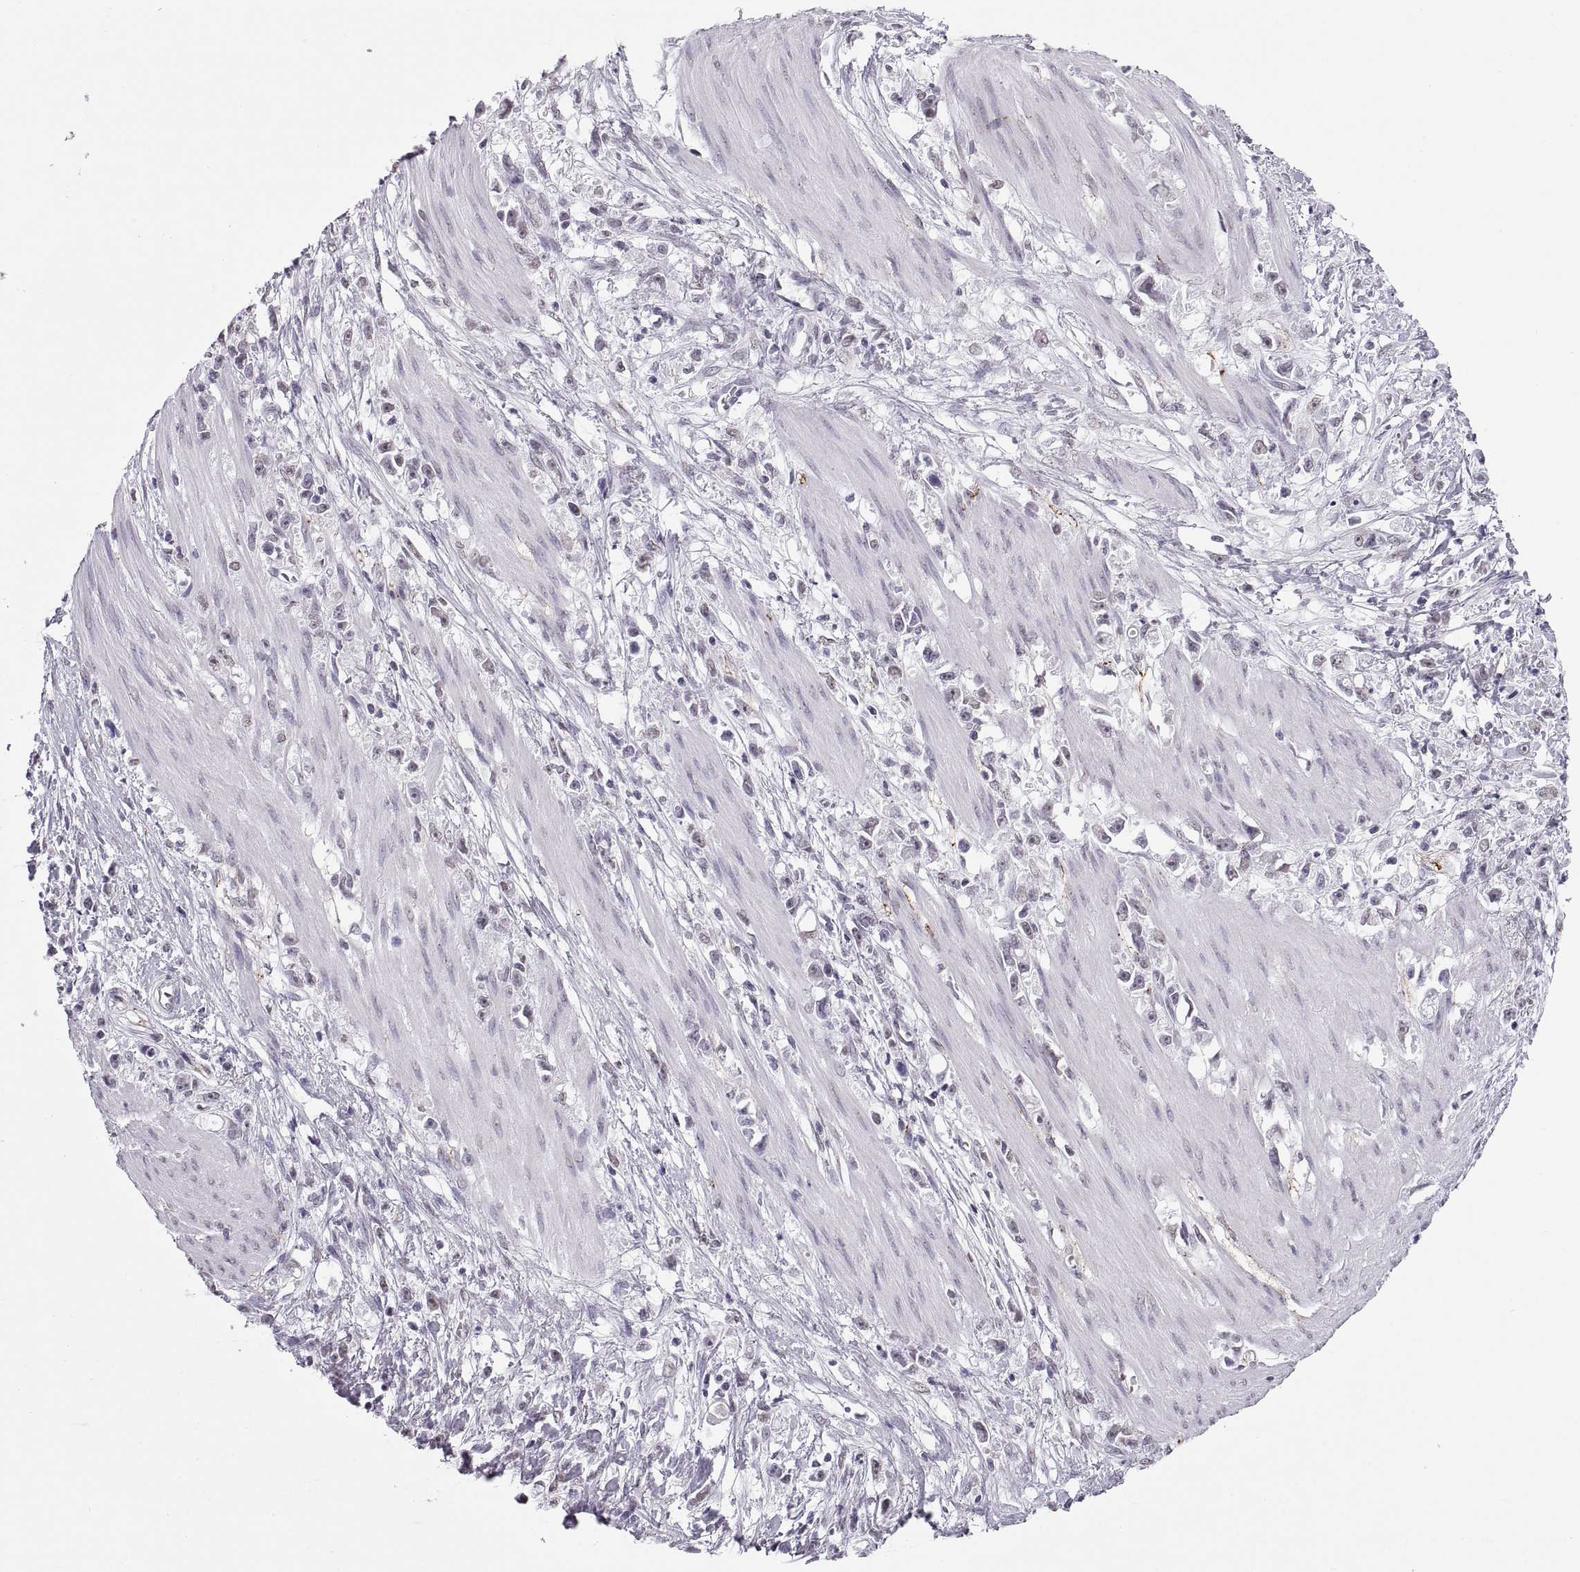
{"staining": {"intensity": "negative", "quantity": "none", "location": "none"}, "tissue": "stomach cancer", "cell_type": "Tumor cells", "image_type": "cancer", "snomed": [{"axis": "morphology", "description": "Adenocarcinoma, NOS"}, {"axis": "topography", "description": "Stomach"}], "caption": "Immunohistochemistry micrograph of neoplastic tissue: human stomach adenocarcinoma stained with DAB shows no significant protein positivity in tumor cells.", "gene": "CARTPT", "patient": {"sex": "female", "age": 59}}